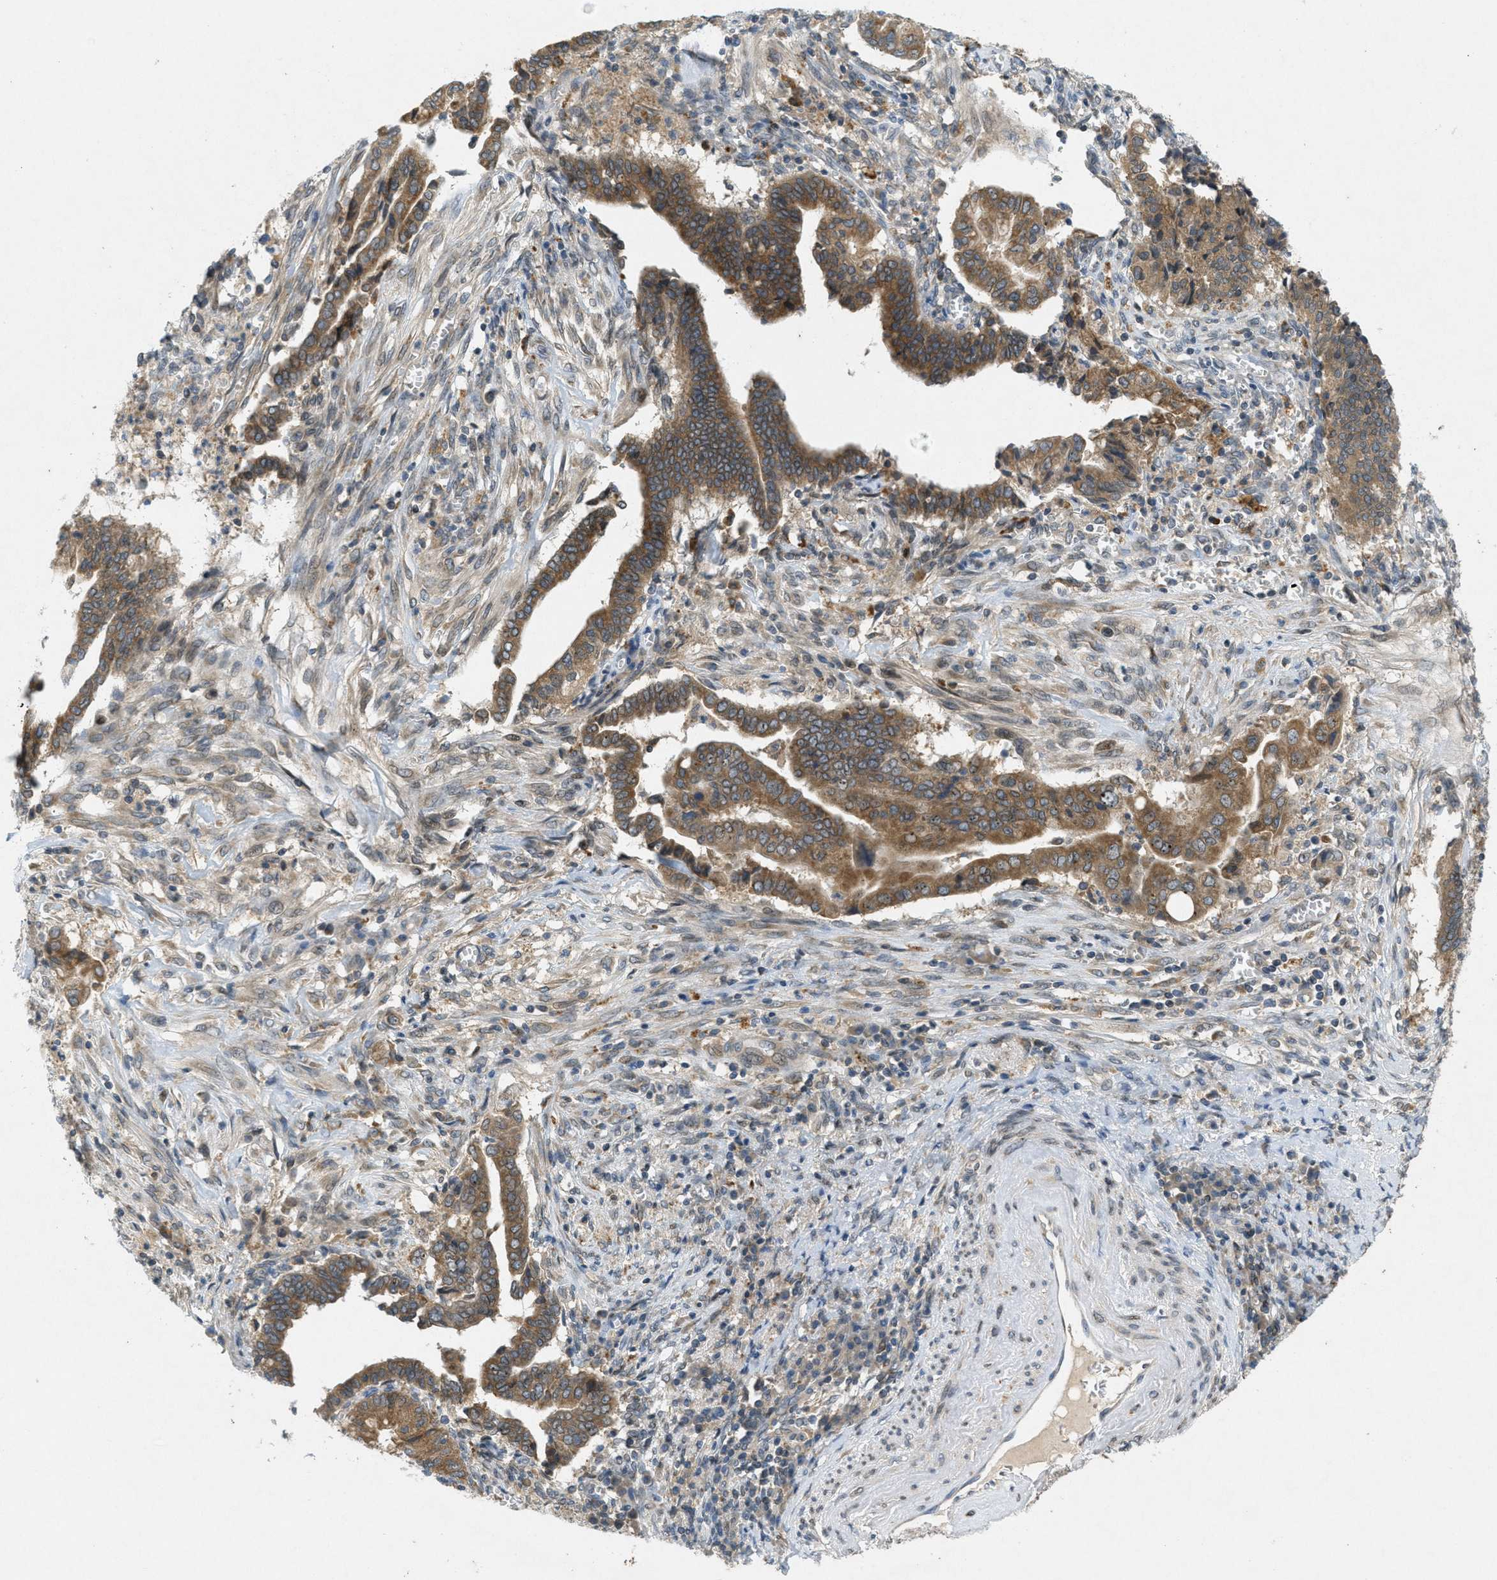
{"staining": {"intensity": "moderate", "quantity": ">75%", "location": "cytoplasmic/membranous"}, "tissue": "cervical cancer", "cell_type": "Tumor cells", "image_type": "cancer", "snomed": [{"axis": "morphology", "description": "Adenocarcinoma, NOS"}, {"axis": "topography", "description": "Cervix"}], "caption": "Moderate cytoplasmic/membranous staining for a protein is present in approximately >75% of tumor cells of cervical adenocarcinoma using immunohistochemistry (IHC).", "gene": "SIGMAR1", "patient": {"sex": "female", "age": 44}}